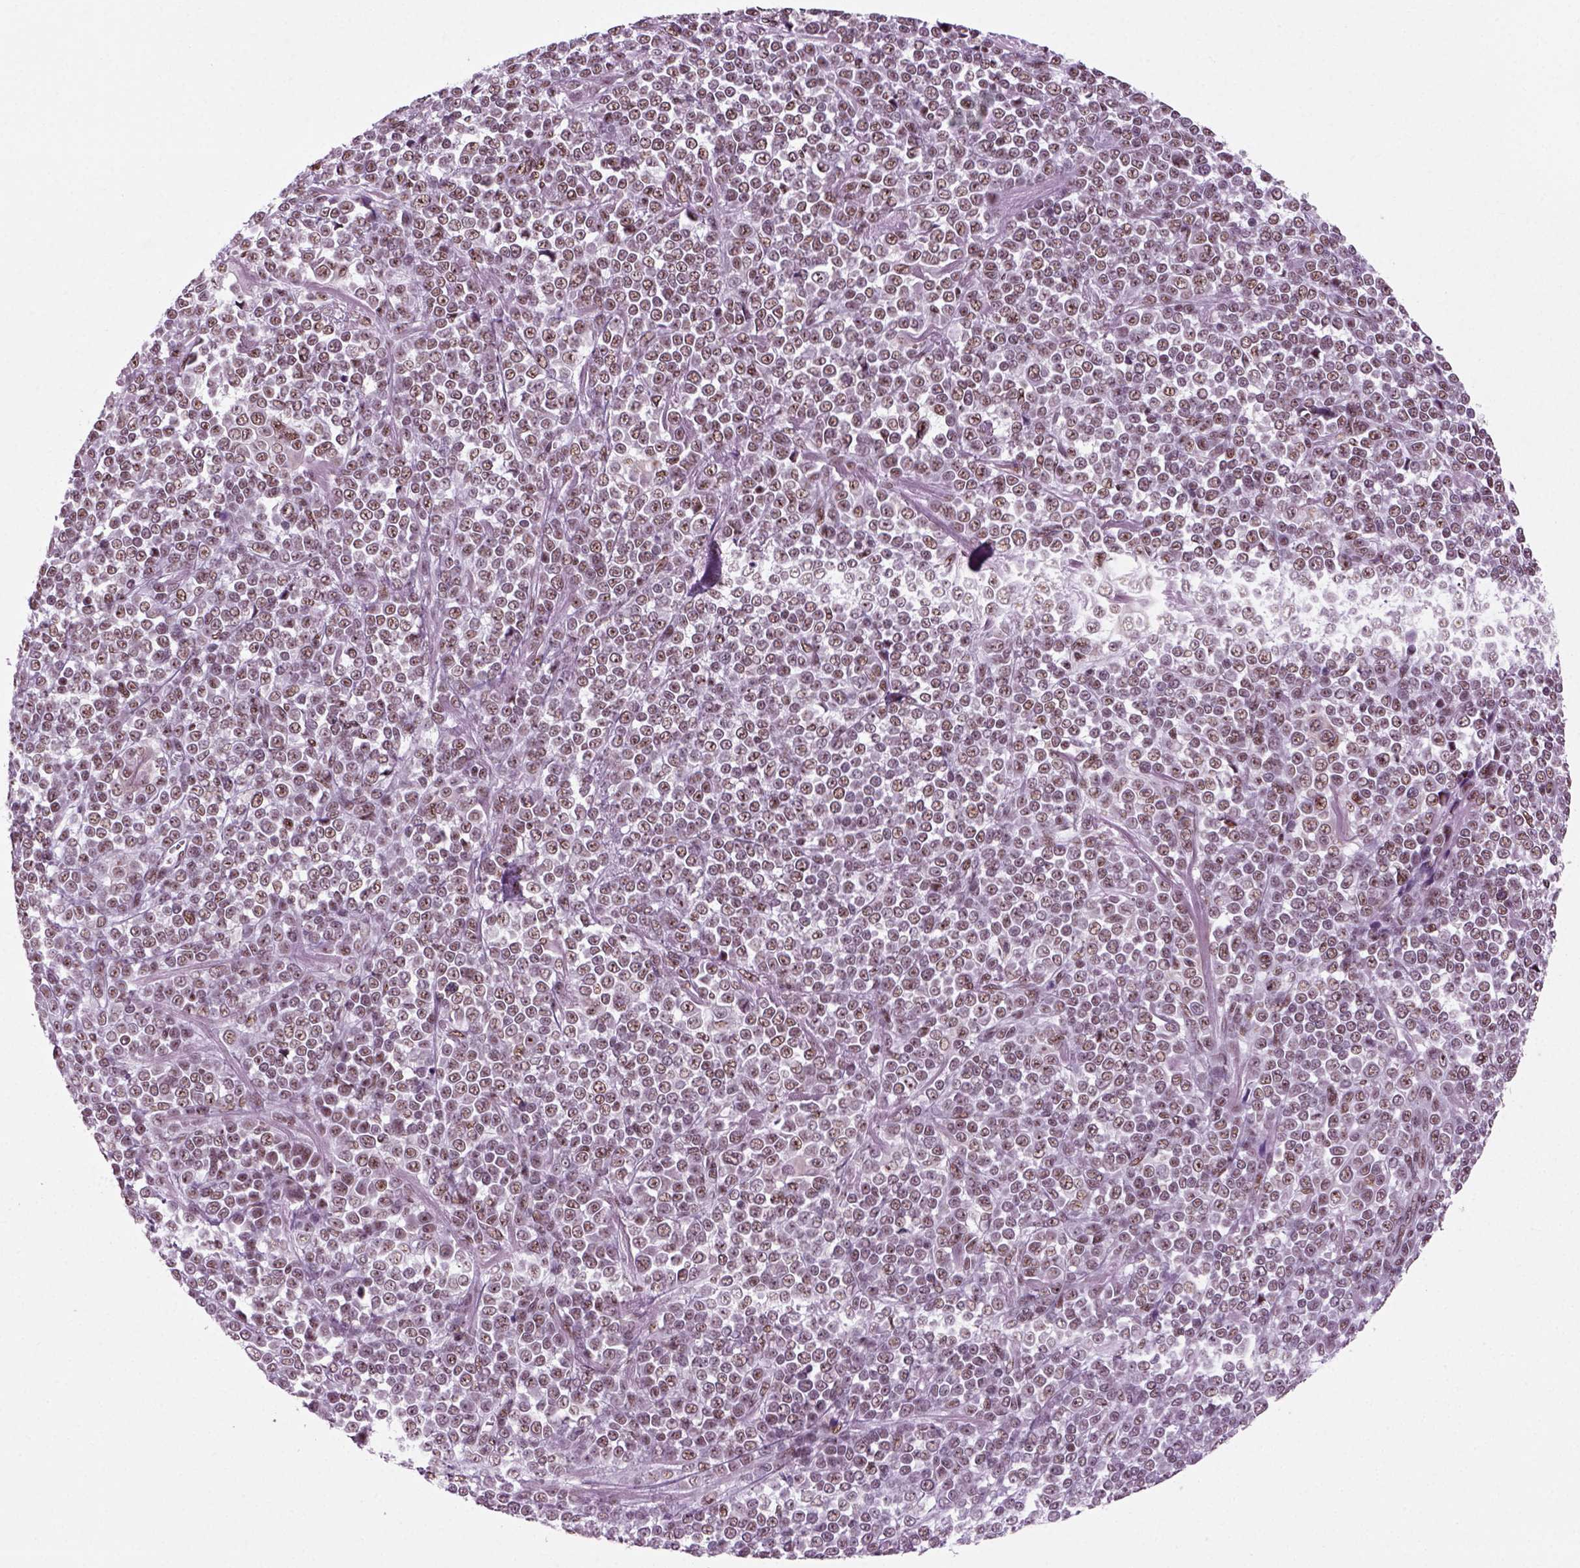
{"staining": {"intensity": "weak", "quantity": ">75%", "location": "nuclear"}, "tissue": "melanoma", "cell_type": "Tumor cells", "image_type": "cancer", "snomed": [{"axis": "morphology", "description": "Malignant melanoma, NOS"}, {"axis": "topography", "description": "Skin"}], "caption": "A histopathology image of melanoma stained for a protein shows weak nuclear brown staining in tumor cells.", "gene": "RCOR3", "patient": {"sex": "female", "age": 95}}